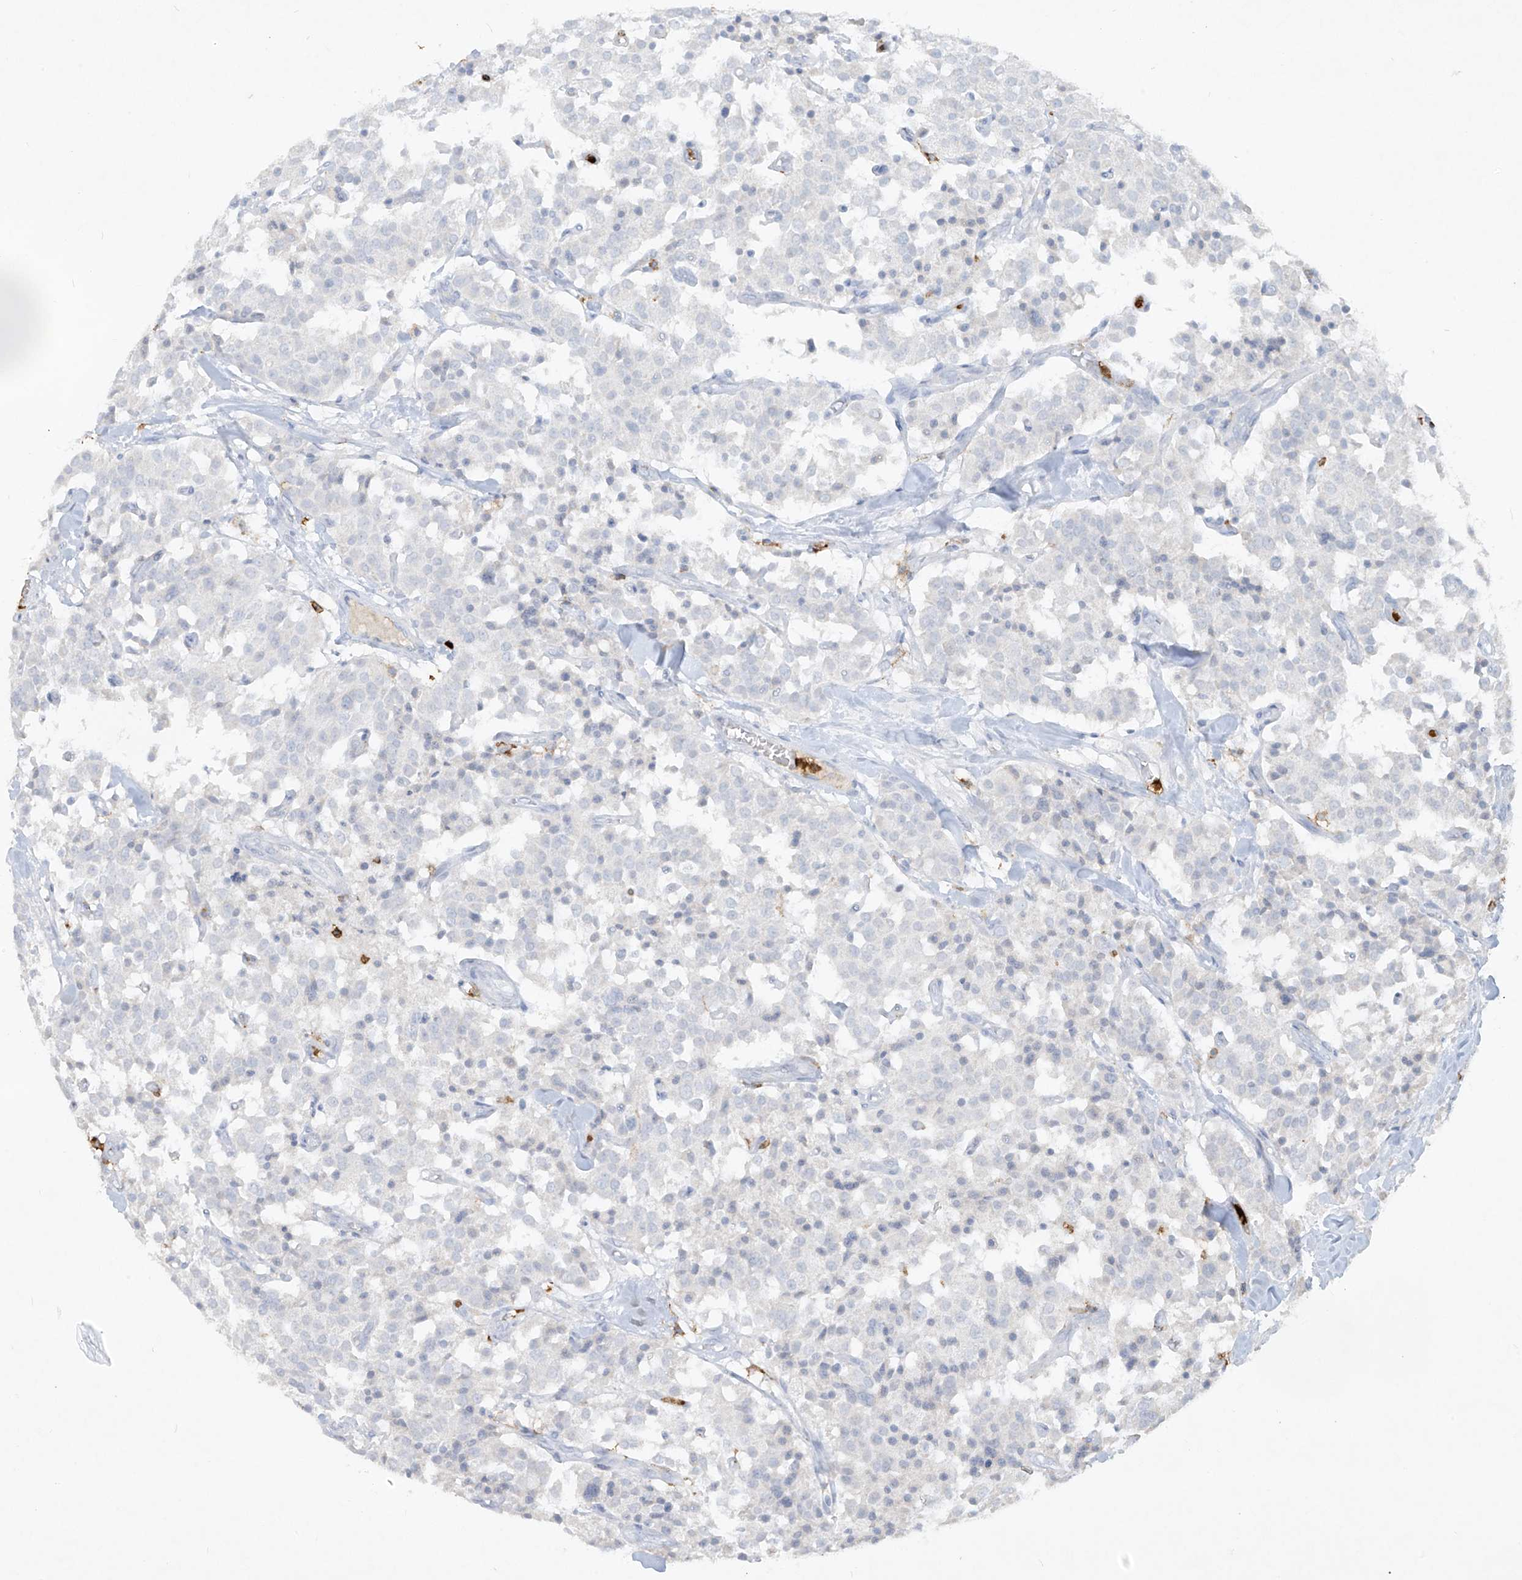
{"staining": {"intensity": "negative", "quantity": "none", "location": "none"}, "tissue": "carcinoid", "cell_type": "Tumor cells", "image_type": "cancer", "snomed": [{"axis": "morphology", "description": "Carcinoid, malignant, NOS"}, {"axis": "topography", "description": "Lung"}], "caption": "A micrograph of carcinoid (malignant) stained for a protein demonstrates no brown staining in tumor cells. (DAB immunohistochemistry (IHC), high magnification).", "gene": "FCGR3A", "patient": {"sex": "male", "age": 30}}